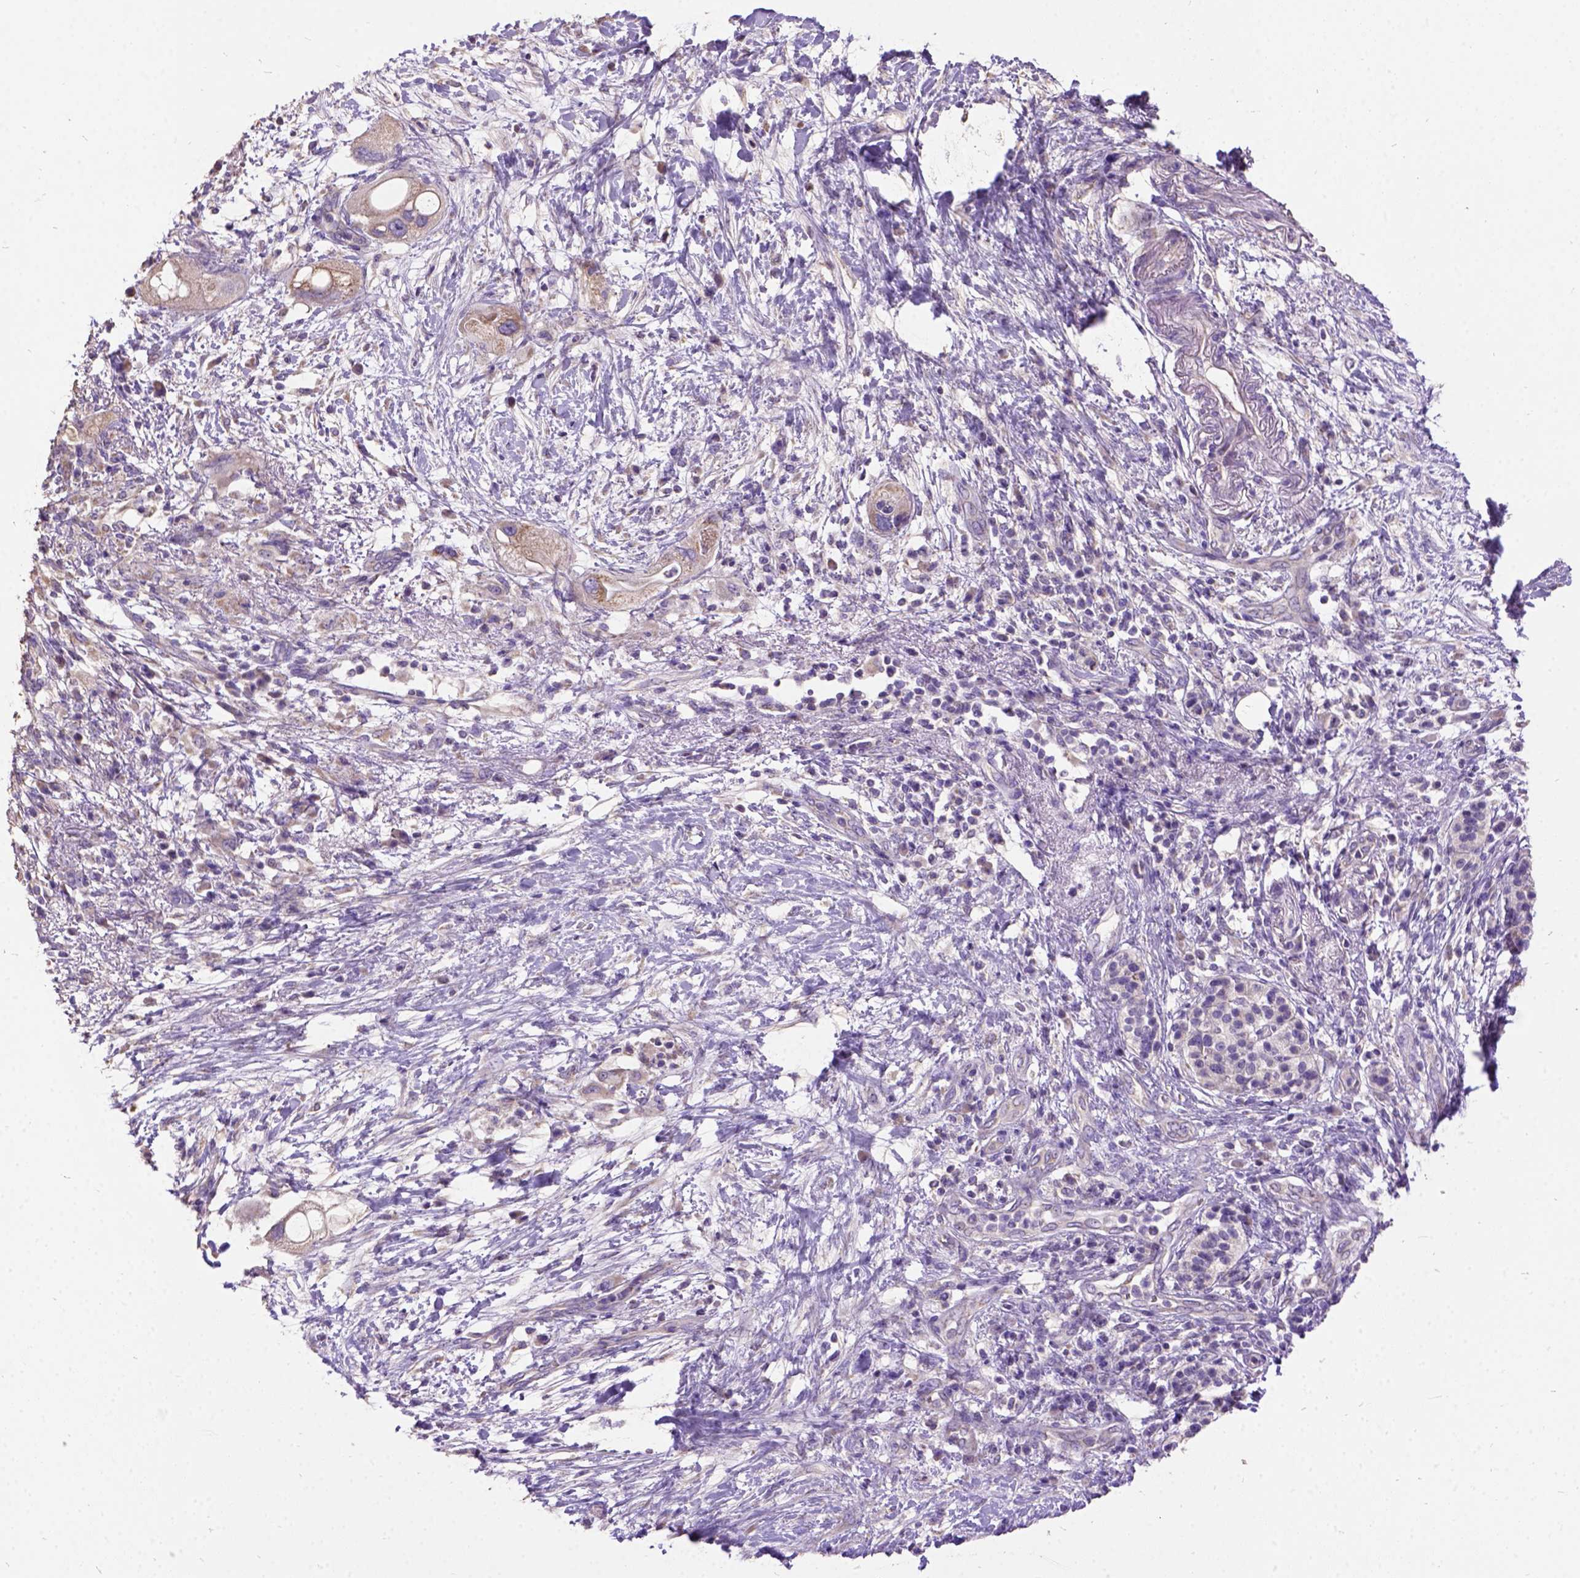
{"staining": {"intensity": "moderate", "quantity": ">75%", "location": "cytoplasmic/membranous"}, "tissue": "pancreatic cancer", "cell_type": "Tumor cells", "image_type": "cancer", "snomed": [{"axis": "morphology", "description": "Adenocarcinoma, NOS"}, {"axis": "topography", "description": "Pancreas"}], "caption": "Immunohistochemistry (IHC) (DAB (3,3'-diaminobenzidine)) staining of human pancreatic adenocarcinoma demonstrates moderate cytoplasmic/membranous protein staining in approximately >75% of tumor cells.", "gene": "DQX1", "patient": {"sex": "female", "age": 72}}